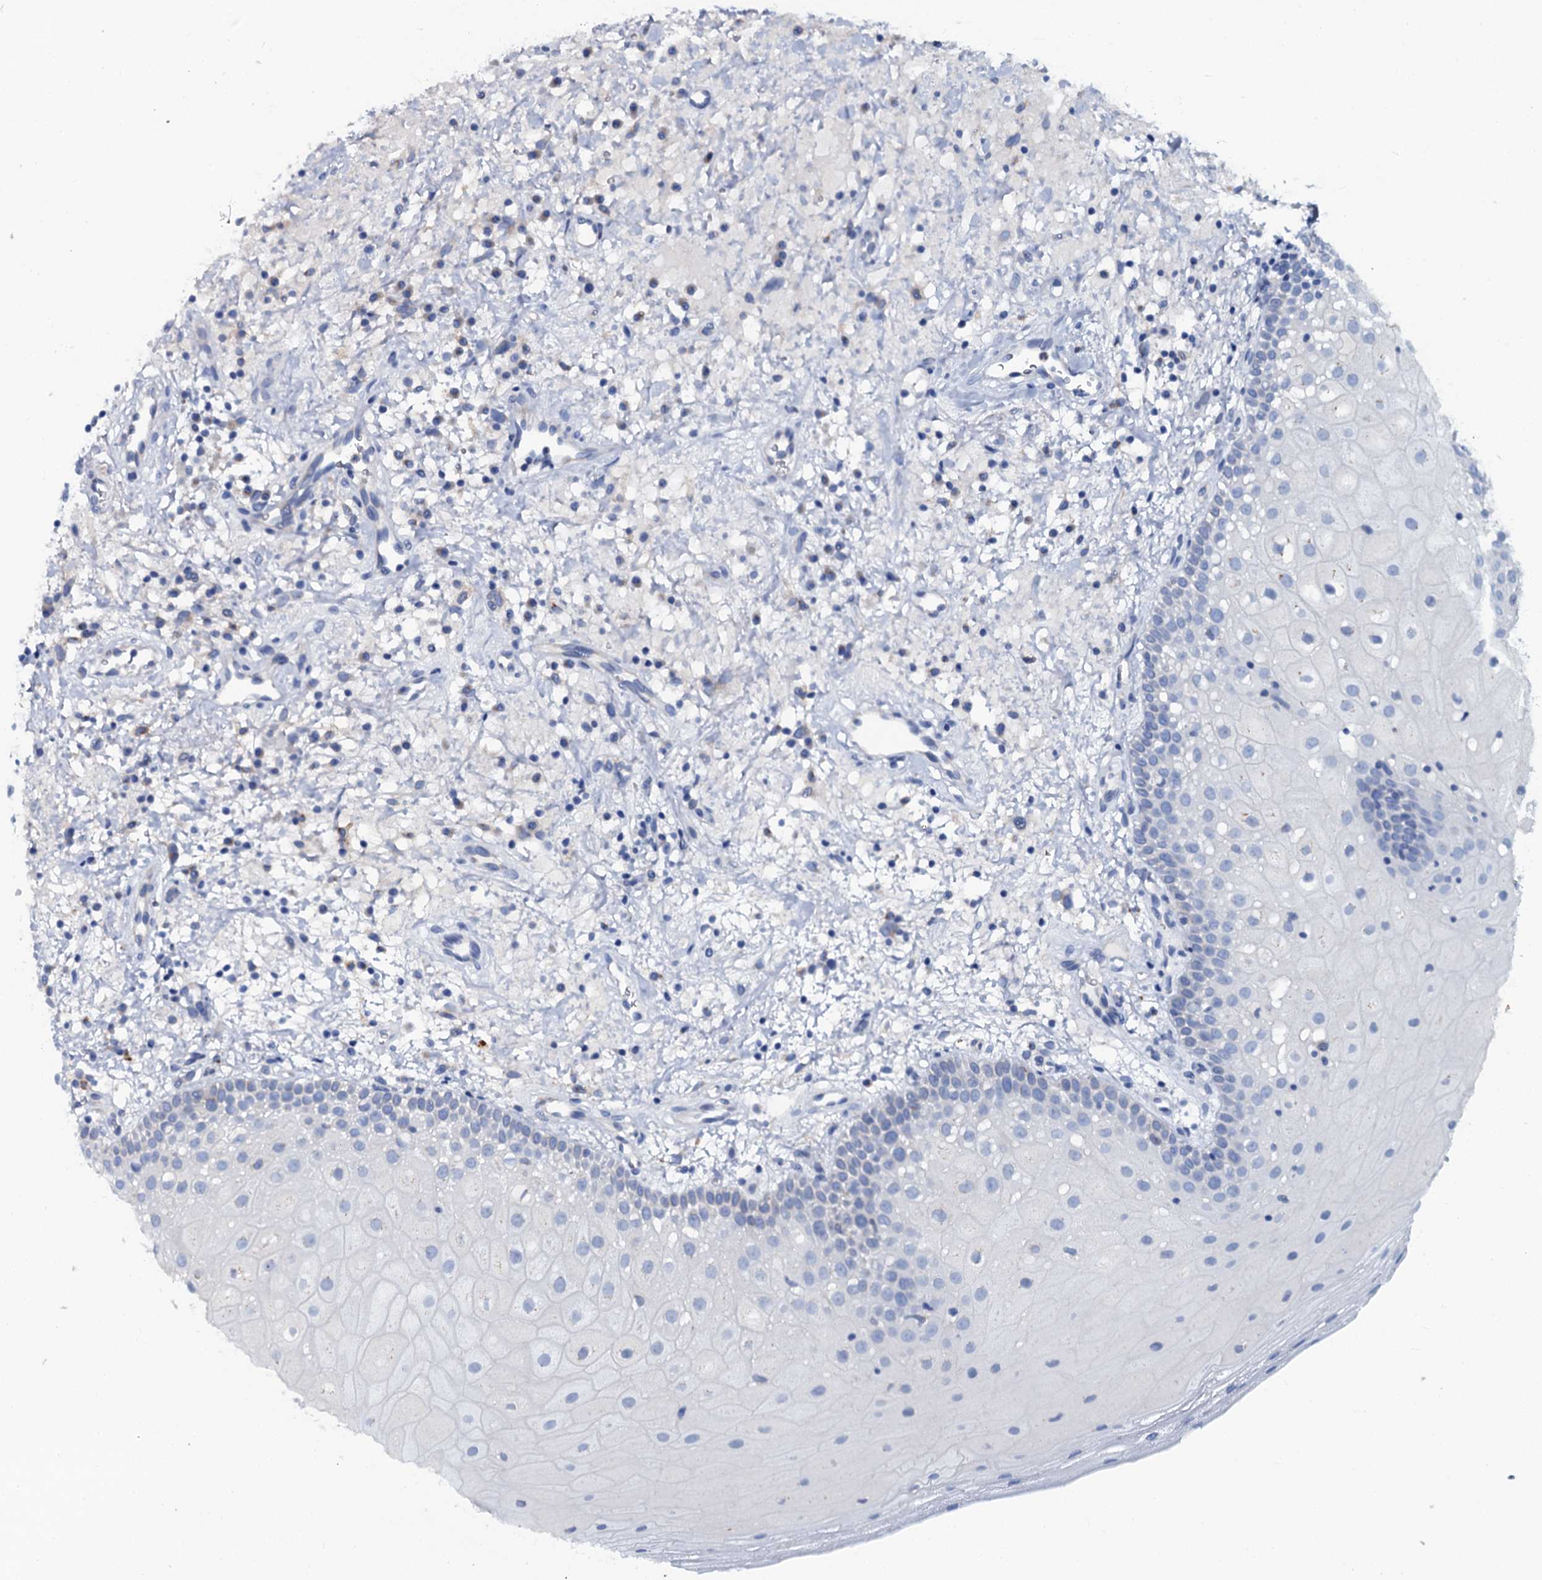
{"staining": {"intensity": "negative", "quantity": "none", "location": "none"}, "tissue": "oral mucosa", "cell_type": "Squamous epithelial cells", "image_type": "normal", "snomed": [{"axis": "morphology", "description": "Normal tissue, NOS"}, {"axis": "topography", "description": "Oral tissue"}], "caption": "Immunohistochemistry photomicrograph of benign oral mucosa stained for a protein (brown), which reveals no positivity in squamous epithelial cells.", "gene": "OTOL1", "patient": {"sex": "male", "age": 74}}